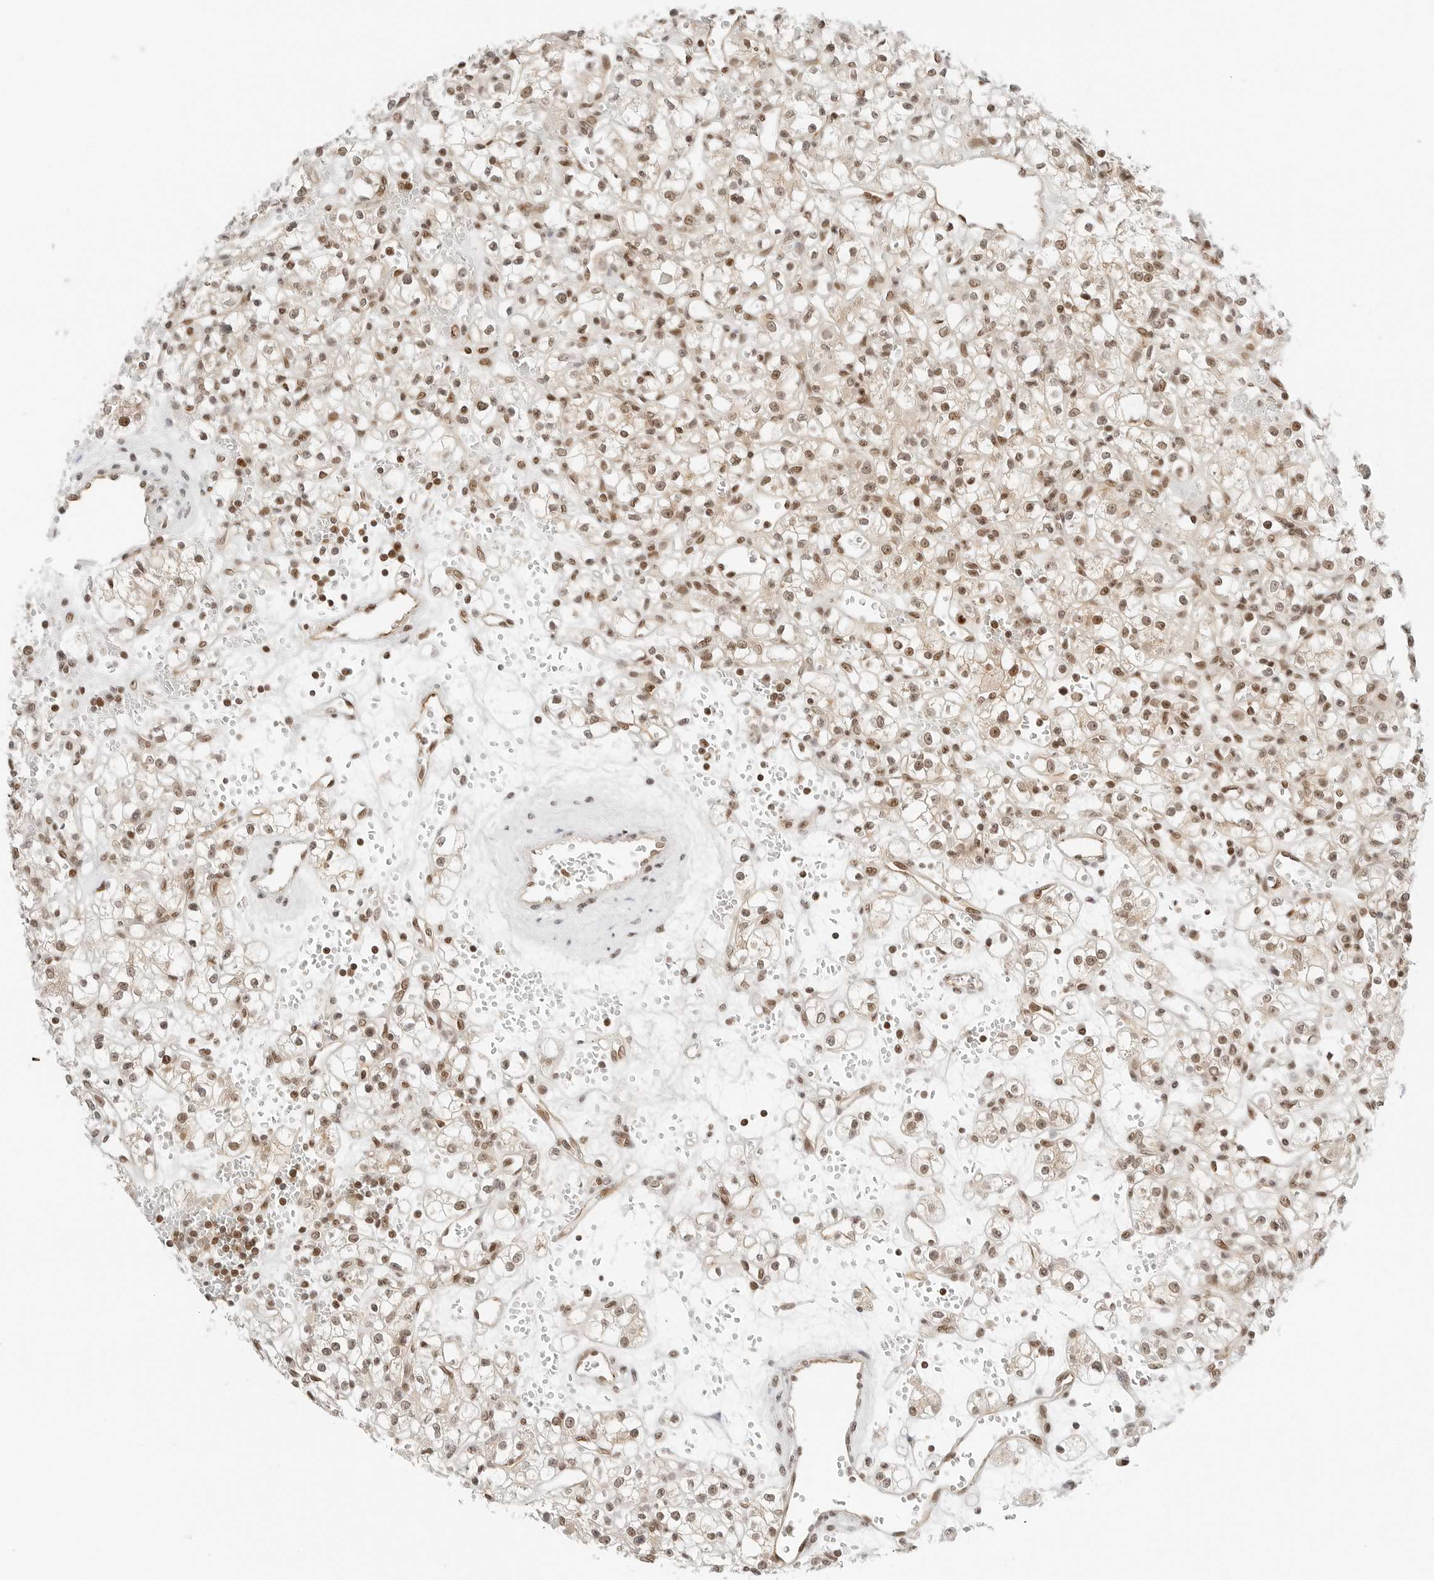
{"staining": {"intensity": "moderate", "quantity": ">75%", "location": "nuclear"}, "tissue": "renal cancer", "cell_type": "Tumor cells", "image_type": "cancer", "snomed": [{"axis": "morphology", "description": "Adenocarcinoma, NOS"}, {"axis": "topography", "description": "Kidney"}], "caption": "Renal adenocarcinoma was stained to show a protein in brown. There is medium levels of moderate nuclear expression in approximately >75% of tumor cells.", "gene": "CRTC2", "patient": {"sex": "female", "age": 59}}